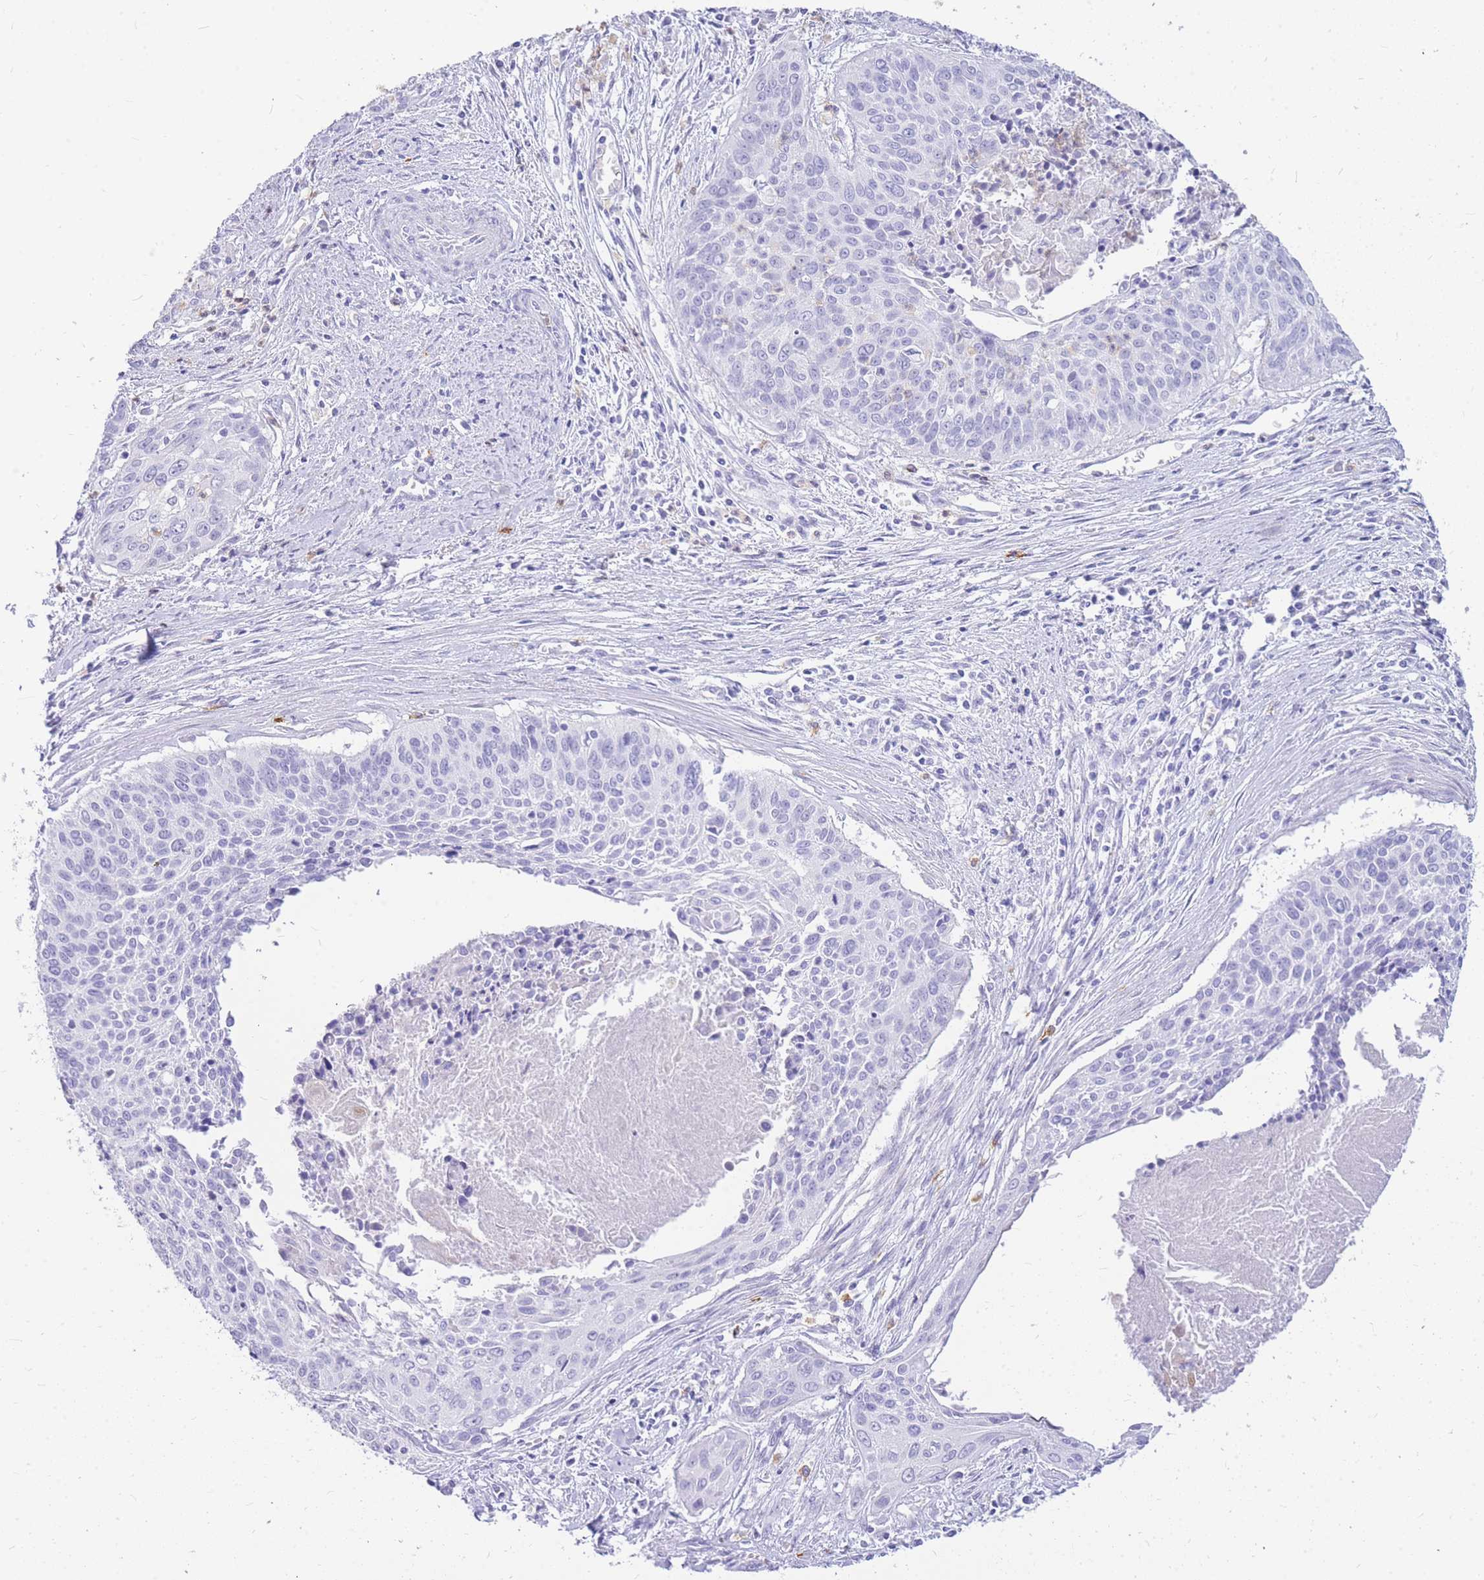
{"staining": {"intensity": "negative", "quantity": "none", "location": "none"}, "tissue": "cervical cancer", "cell_type": "Tumor cells", "image_type": "cancer", "snomed": [{"axis": "morphology", "description": "Squamous cell carcinoma, NOS"}, {"axis": "topography", "description": "Cervix"}], "caption": "Micrograph shows no protein staining in tumor cells of cervical squamous cell carcinoma tissue.", "gene": "HERC1", "patient": {"sex": "female", "age": 55}}